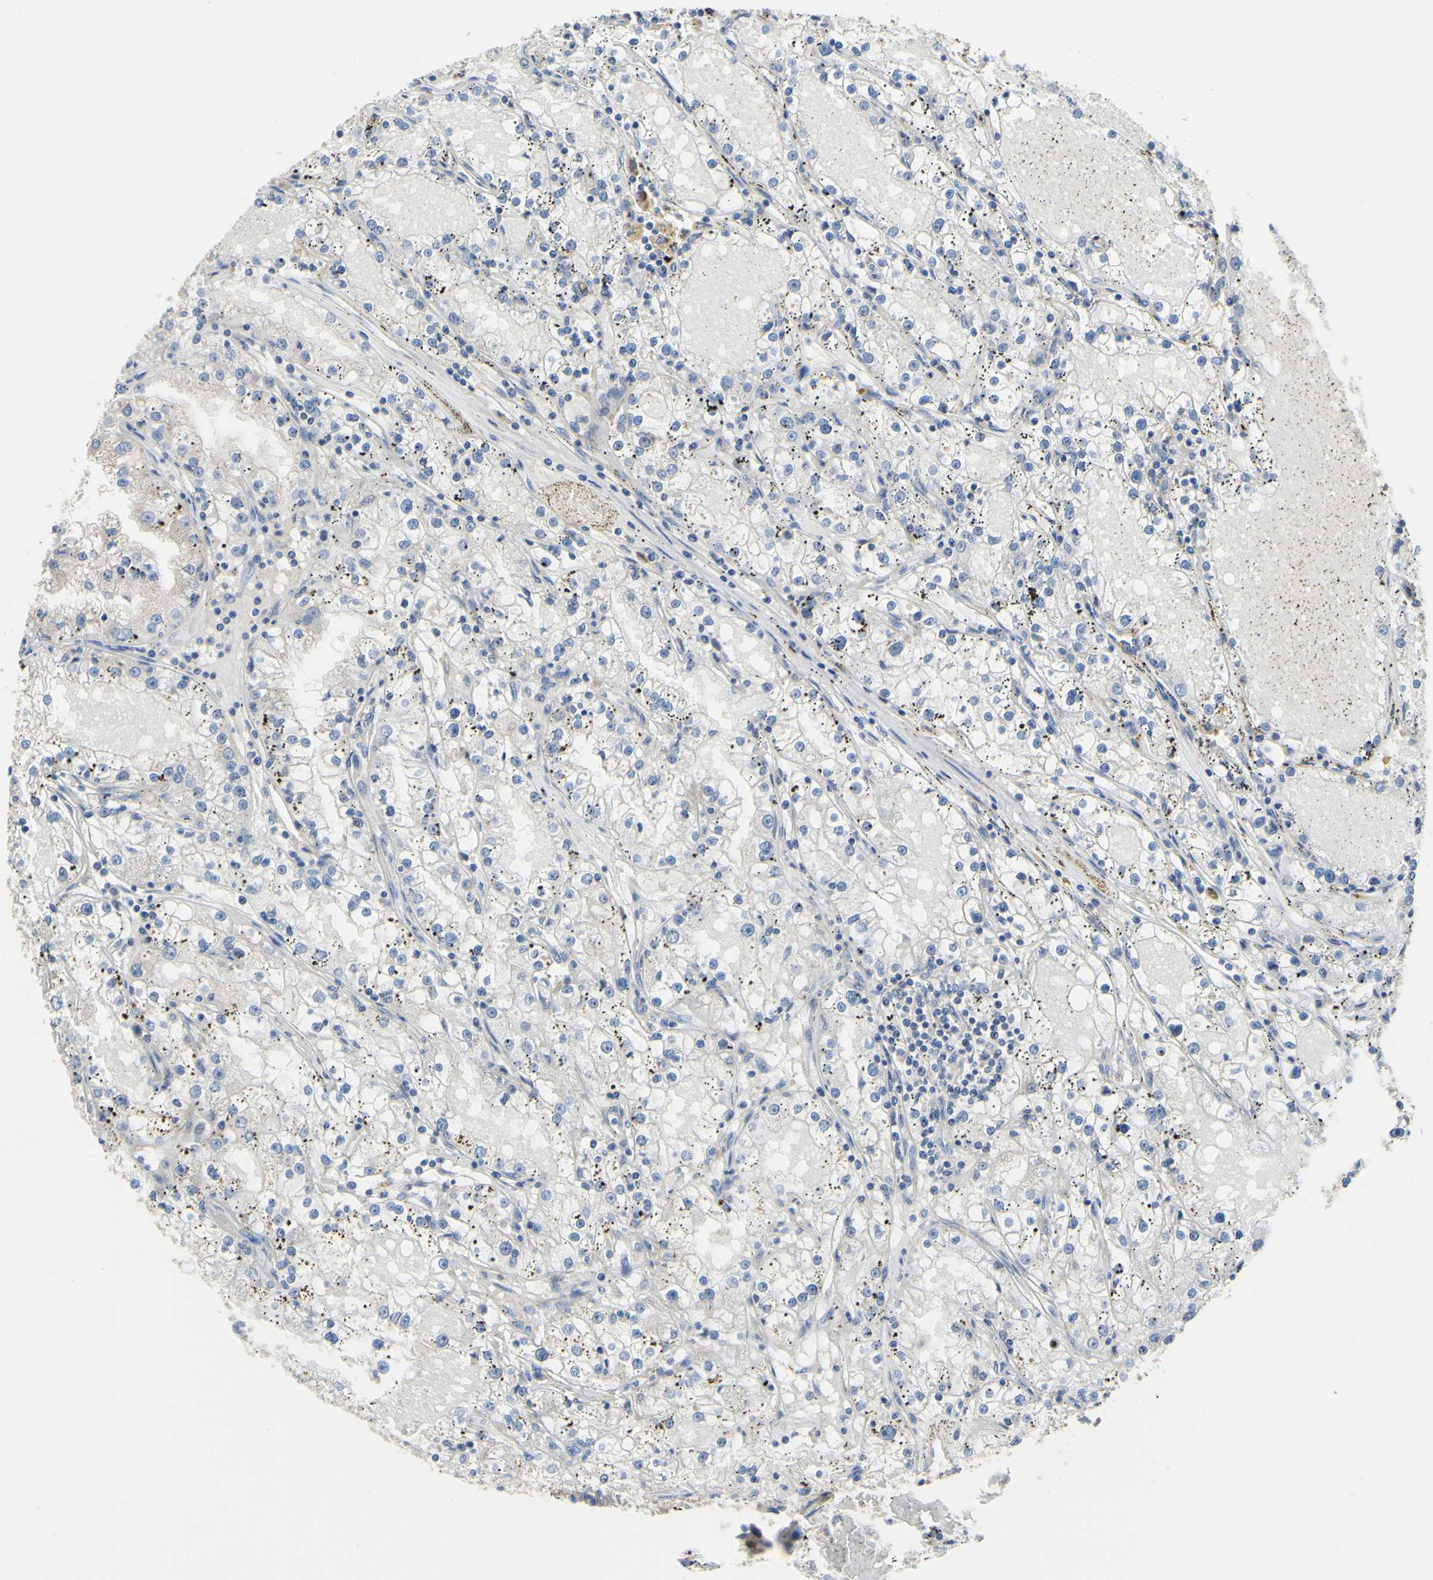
{"staining": {"intensity": "negative", "quantity": "none", "location": "none"}, "tissue": "renal cancer", "cell_type": "Tumor cells", "image_type": "cancer", "snomed": [{"axis": "morphology", "description": "Adenocarcinoma, NOS"}, {"axis": "topography", "description": "Kidney"}], "caption": "Tumor cells show no significant staining in renal cancer.", "gene": "BECN1", "patient": {"sex": "male", "age": 56}}